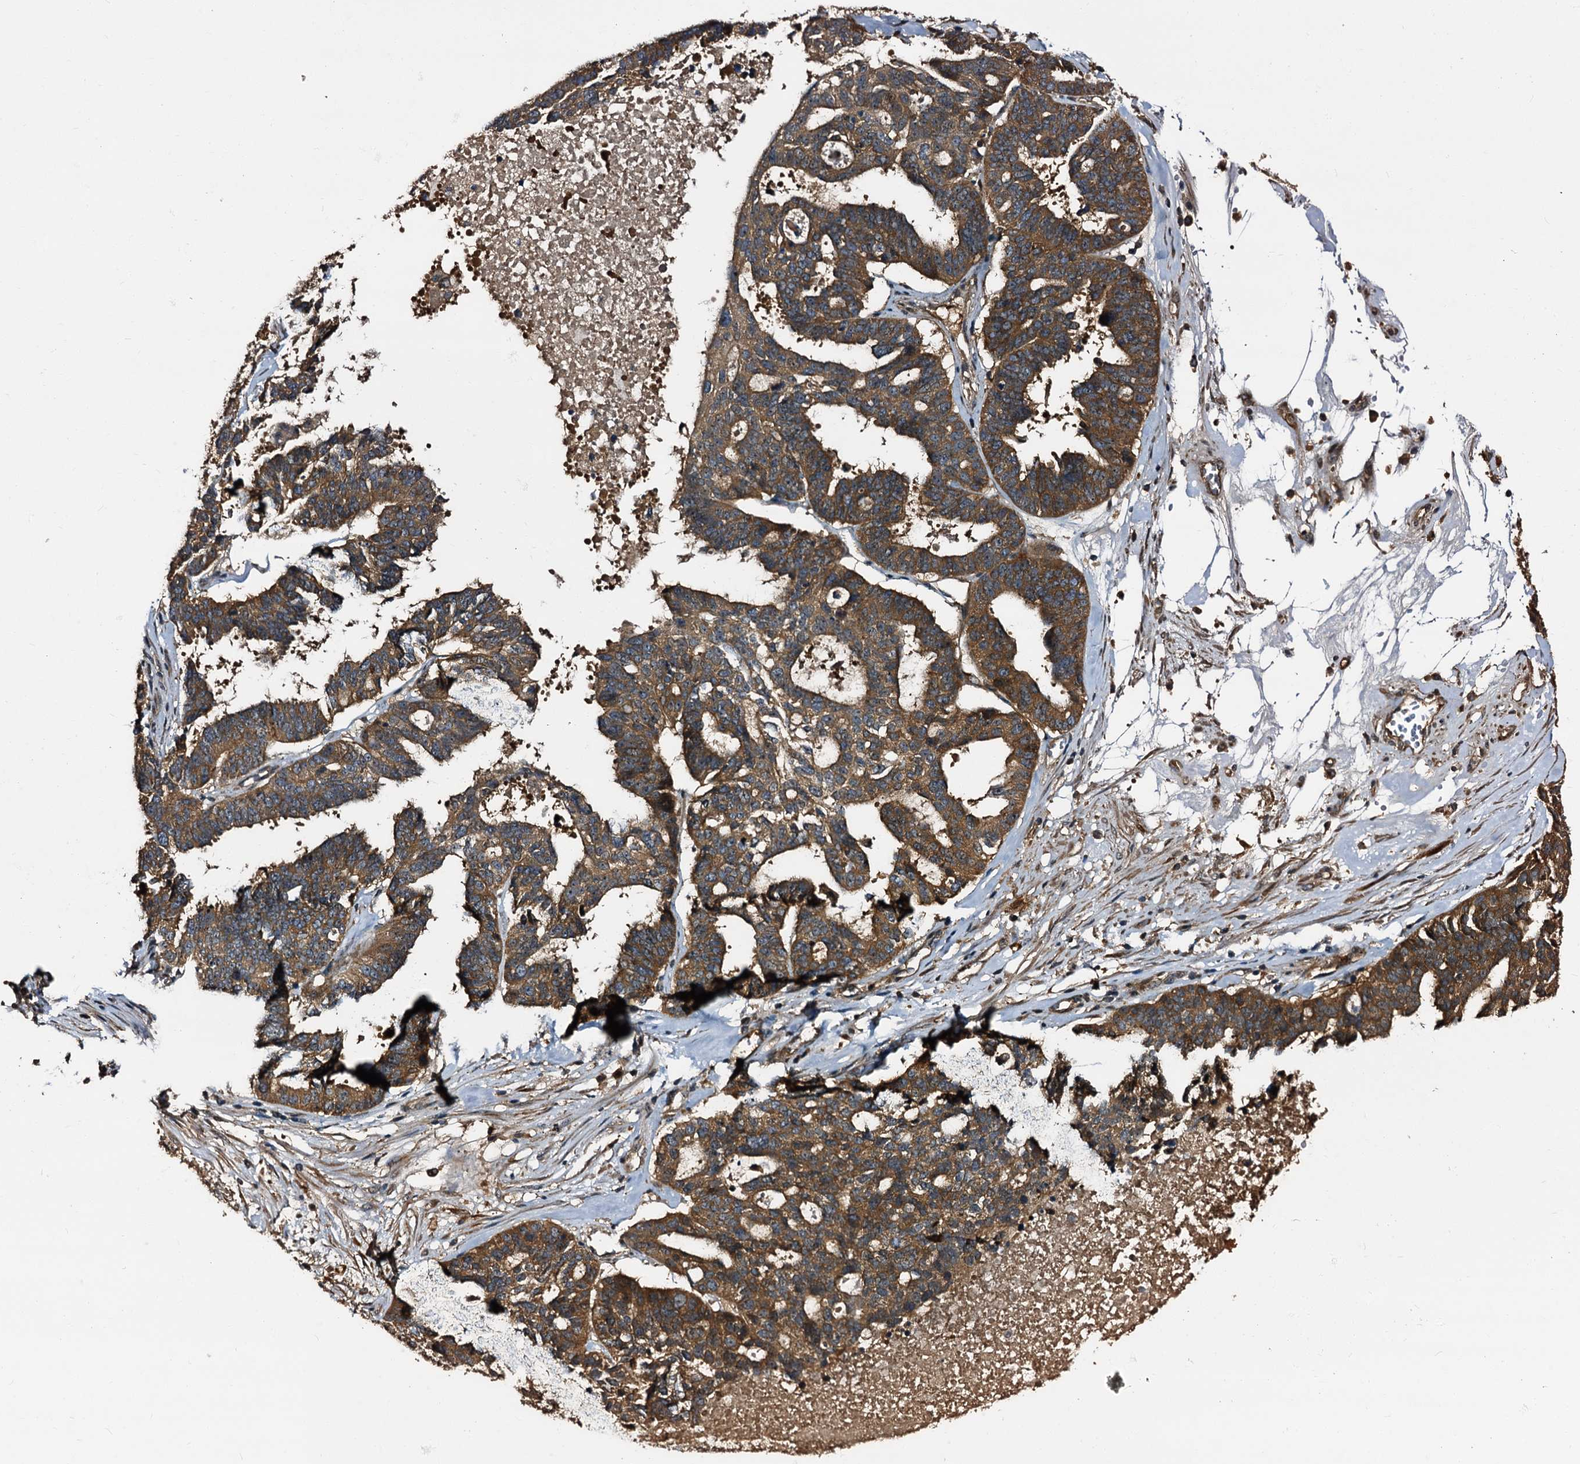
{"staining": {"intensity": "strong", "quantity": ">75%", "location": "cytoplasmic/membranous"}, "tissue": "ovarian cancer", "cell_type": "Tumor cells", "image_type": "cancer", "snomed": [{"axis": "morphology", "description": "Cystadenocarcinoma, serous, NOS"}, {"axis": "topography", "description": "Ovary"}], "caption": "Brown immunohistochemical staining in ovarian serous cystadenocarcinoma reveals strong cytoplasmic/membranous staining in about >75% of tumor cells.", "gene": "PEX5", "patient": {"sex": "female", "age": 59}}